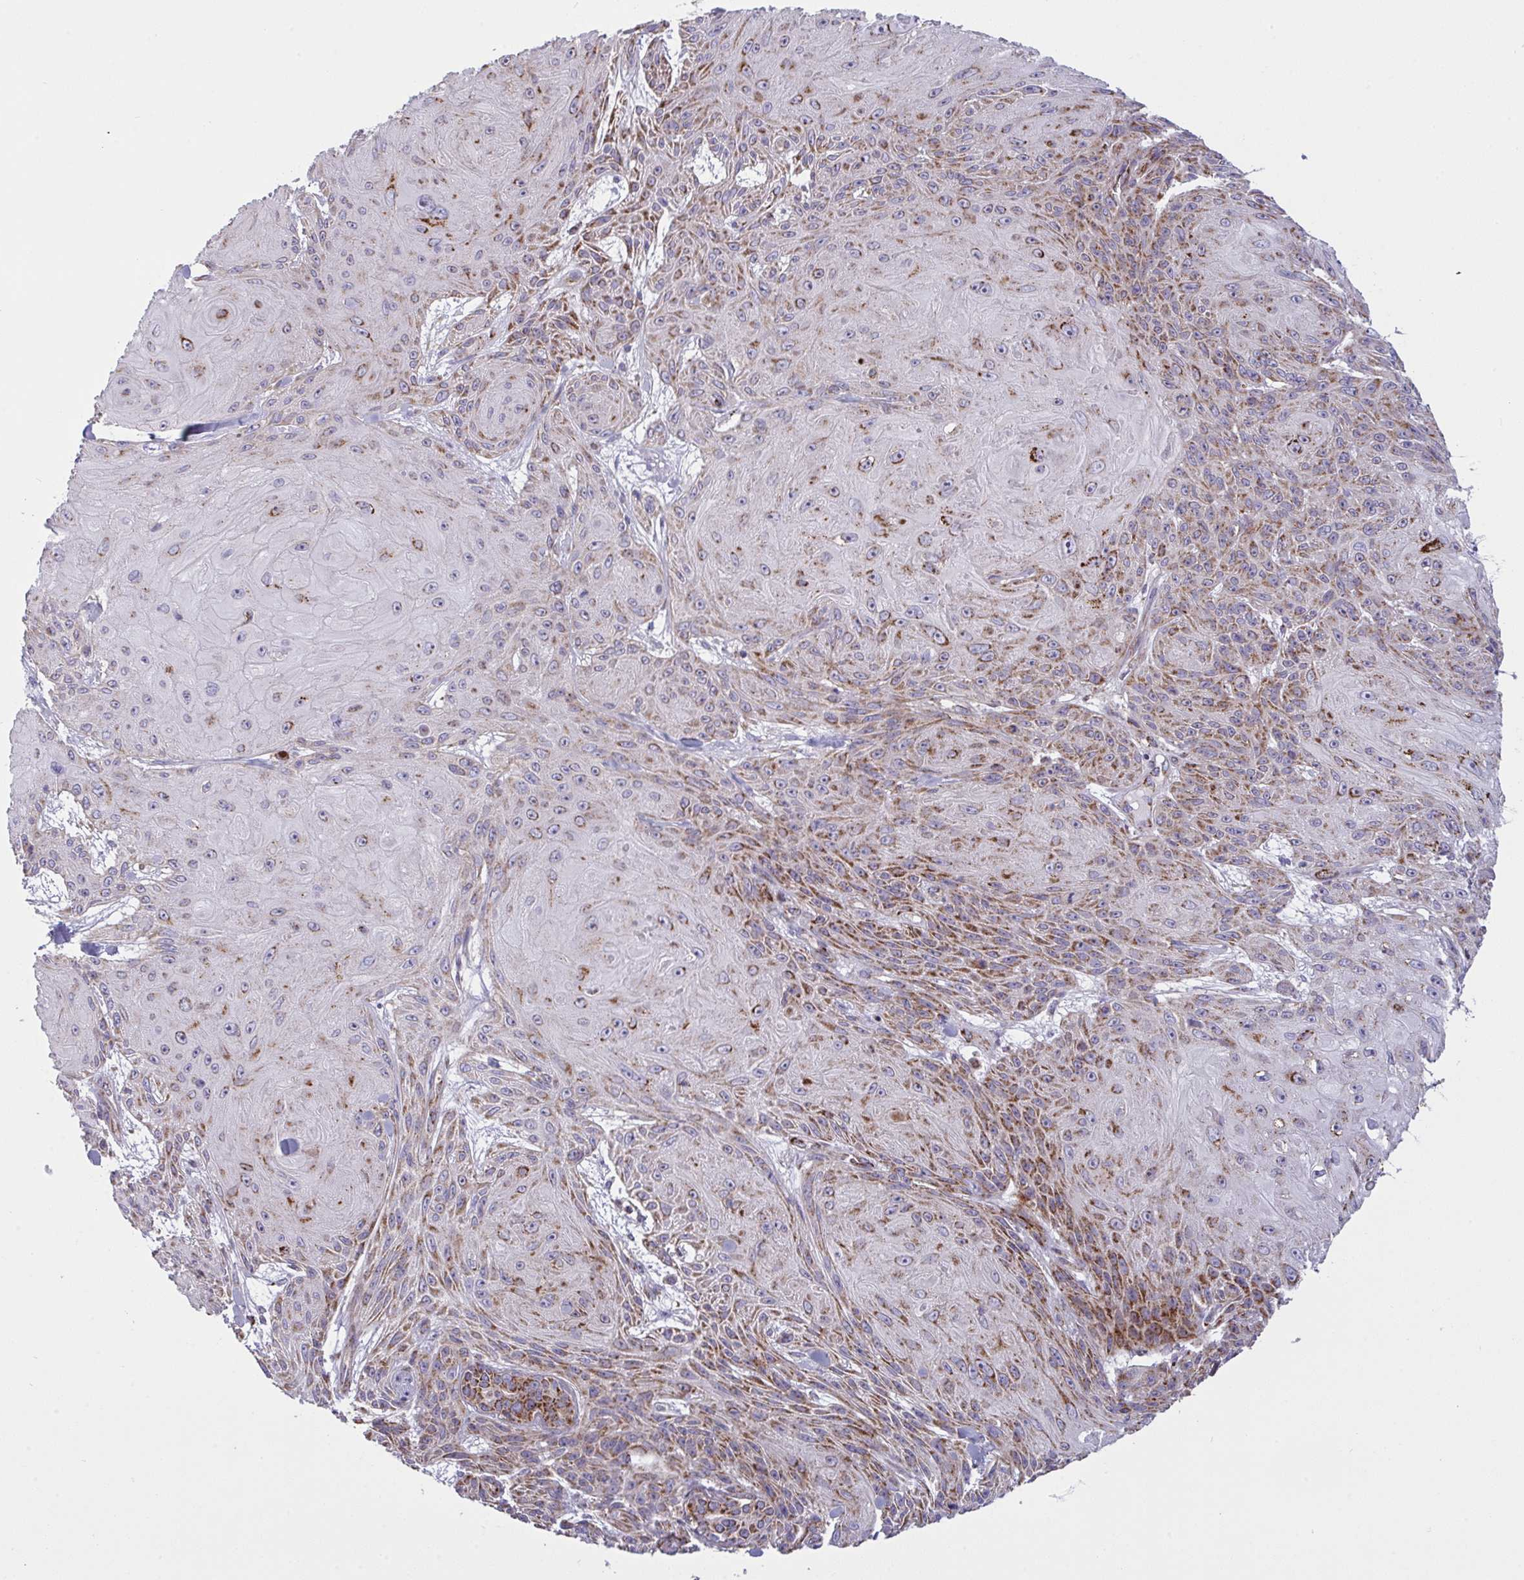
{"staining": {"intensity": "moderate", "quantity": "25%-75%", "location": "cytoplasmic/membranous"}, "tissue": "skin cancer", "cell_type": "Tumor cells", "image_type": "cancer", "snomed": [{"axis": "morphology", "description": "Squamous cell carcinoma, NOS"}, {"axis": "topography", "description": "Skin"}], "caption": "Immunohistochemistry (DAB (3,3'-diaminobenzidine)) staining of human skin squamous cell carcinoma shows moderate cytoplasmic/membranous protein positivity in approximately 25%-75% of tumor cells.", "gene": "MICOS10", "patient": {"sex": "male", "age": 88}}